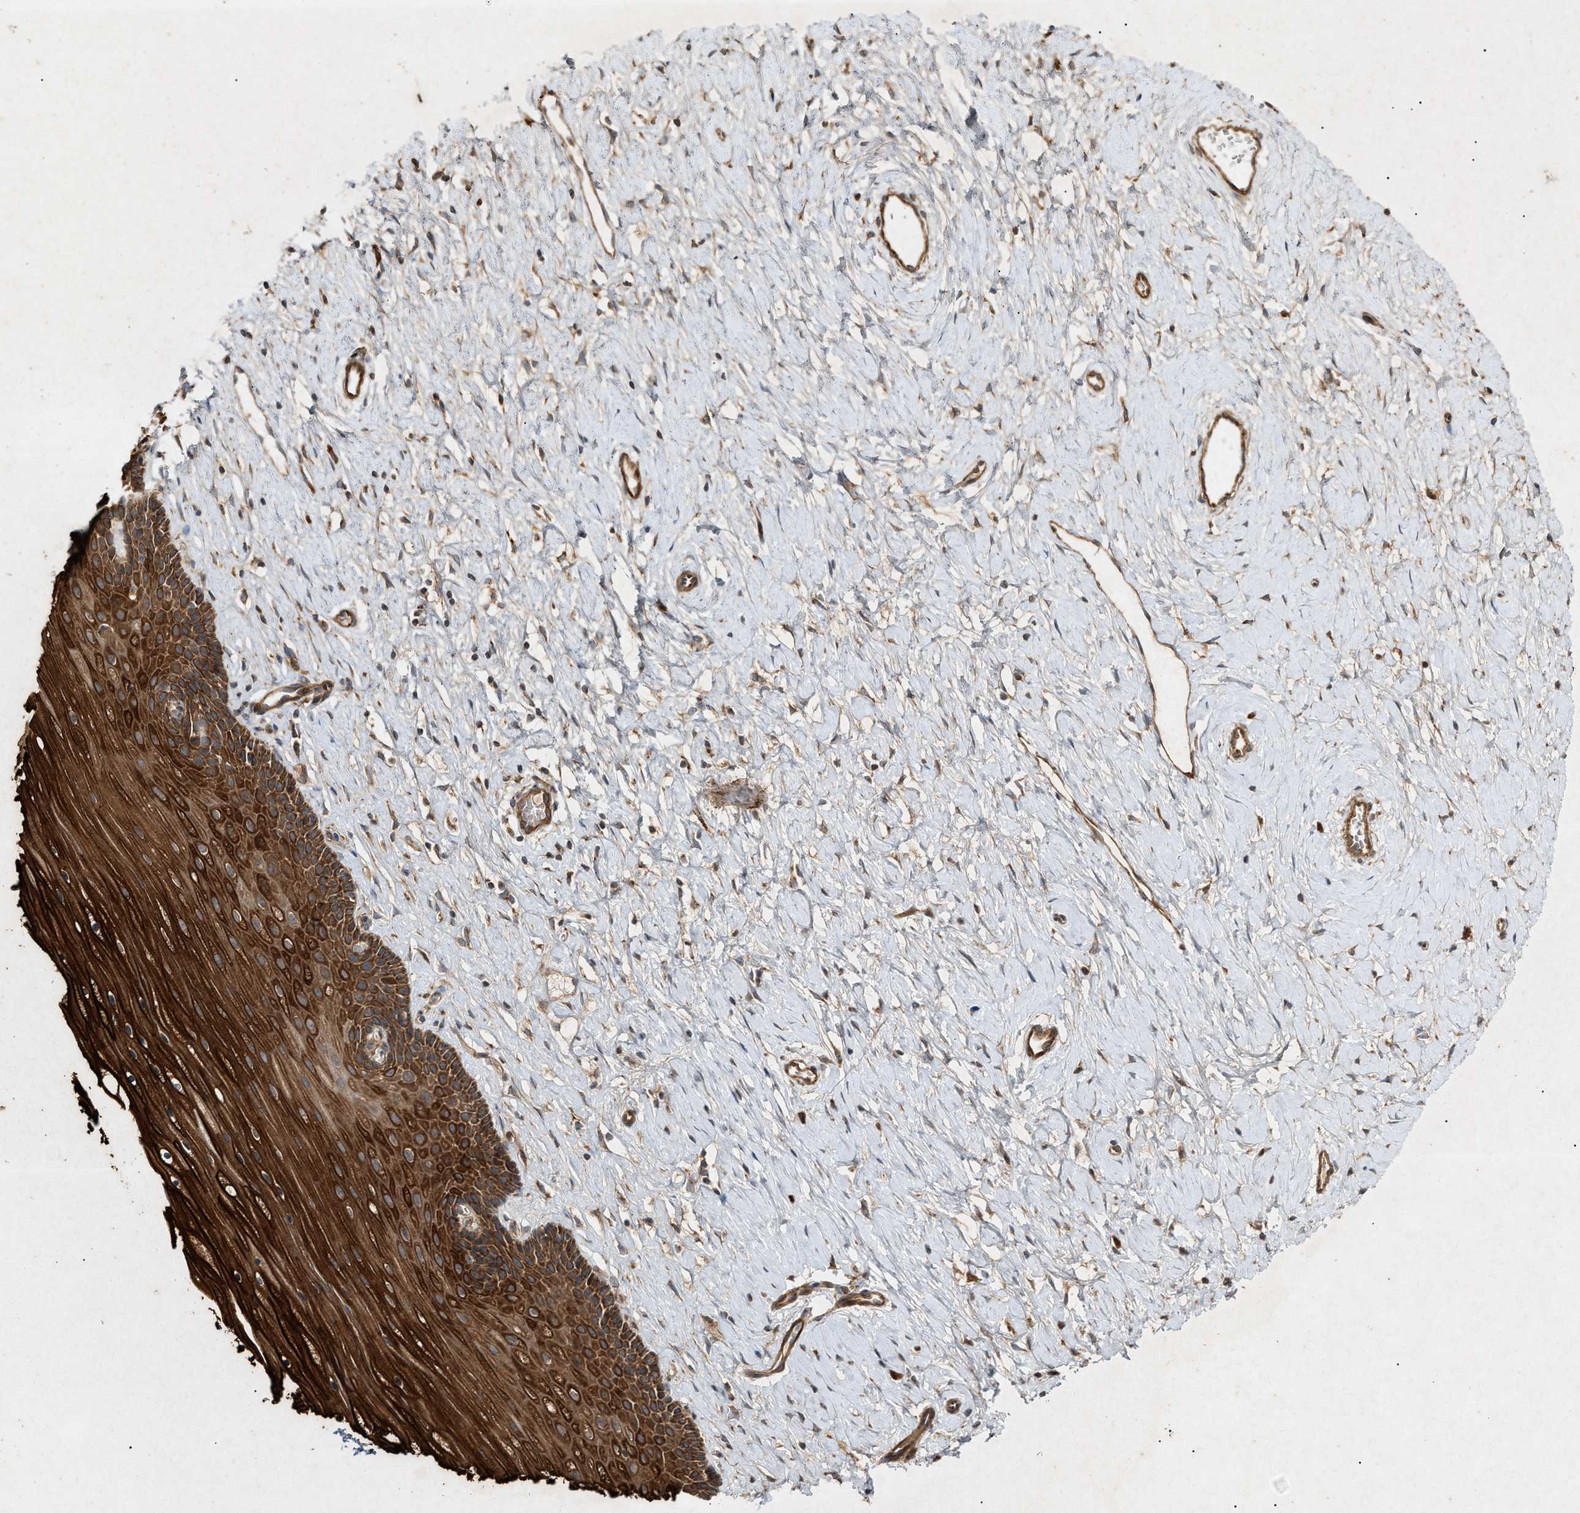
{"staining": {"intensity": "strong", "quantity": ">75%", "location": "cytoplasmic/membranous"}, "tissue": "cervix", "cell_type": "Glandular cells", "image_type": "normal", "snomed": [{"axis": "morphology", "description": "Normal tissue, NOS"}, {"axis": "topography", "description": "Cervix"}], "caption": "Glandular cells display high levels of strong cytoplasmic/membranous positivity in about >75% of cells in normal cervix. (DAB = brown stain, brightfield microscopy at high magnification).", "gene": "MTCH1", "patient": {"sex": "female", "age": 39}}